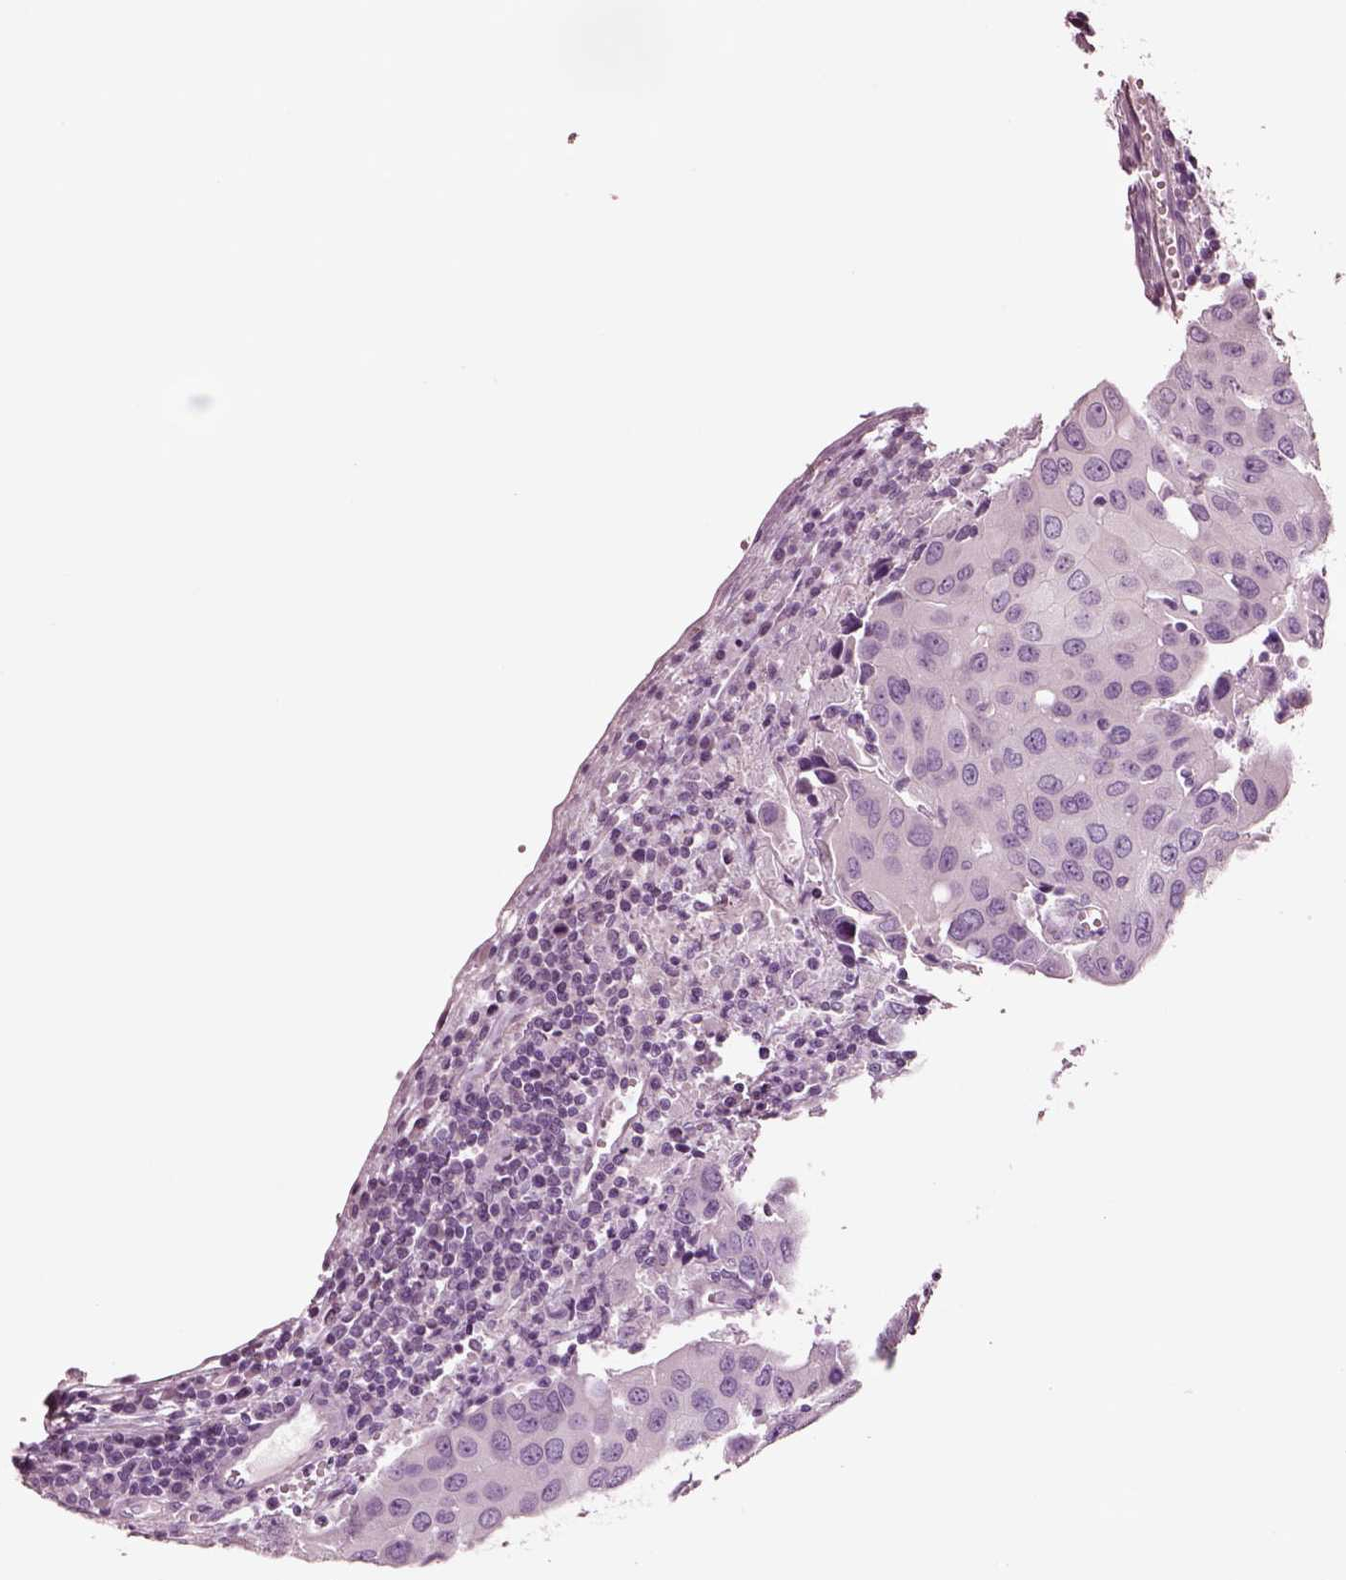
{"staining": {"intensity": "negative", "quantity": "none", "location": "none"}, "tissue": "urothelial cancer", "cell_type": "Tumor cells", "image_type": "cancer", "snomed": [{"axis": "morphology", "description": "Urothelial carcinoma, High grade"}, {"axis": "topography", "description": "Urinary bladder"}], "caption": "The IHC photomicrograph has no significant staining in tumor cells of high-grade urothelial carcinoma tissue.", "gene": "NMRK2", "patient": {"sex": "female", "age": 85}}